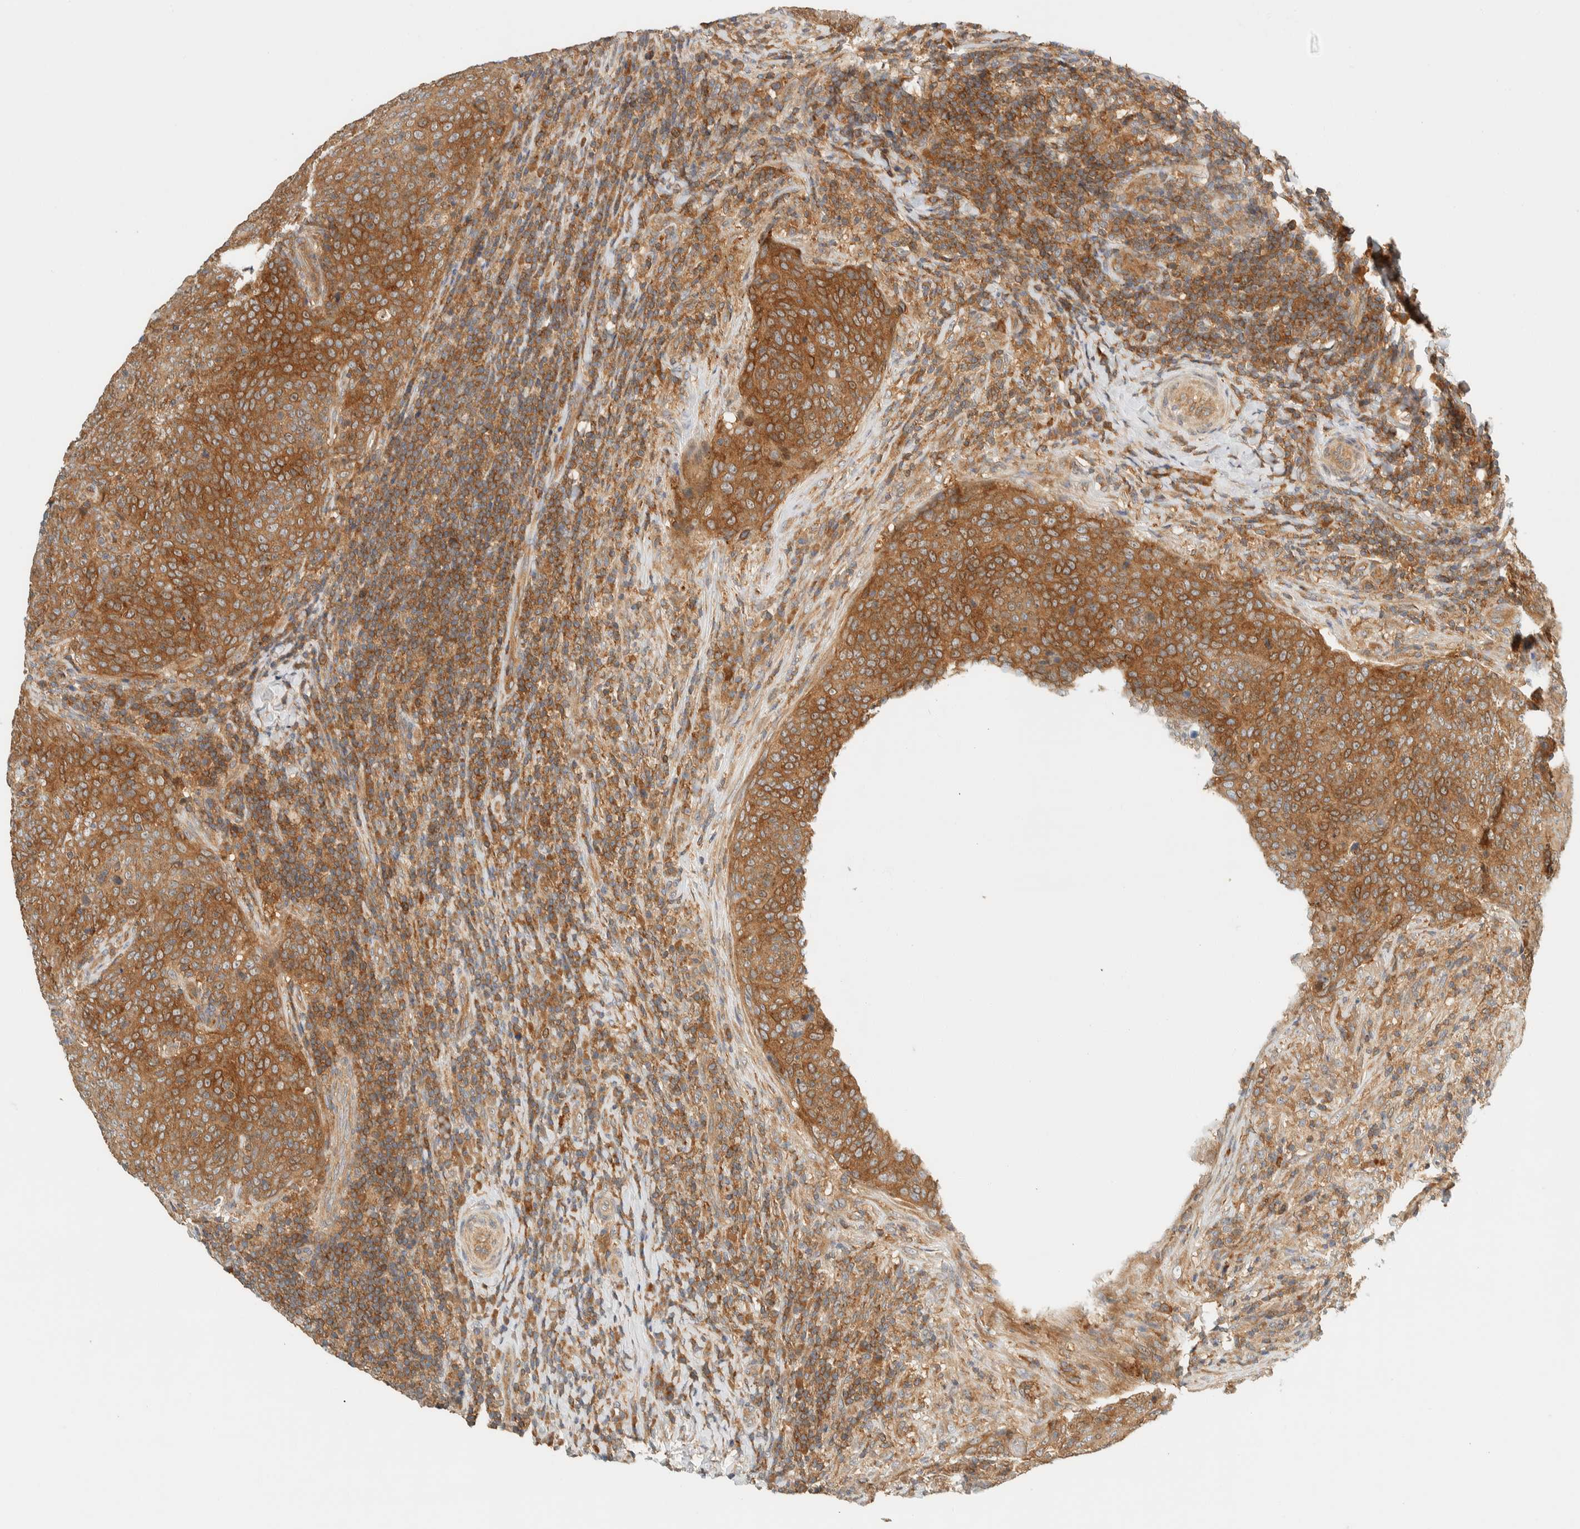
{"staining": {"intensity": "moderate", "quantity": ">75%", "location": "cytoplasmic/membranous"}, "tissue": "head and neck cancer", "cell_type": "Tumor cells", "image_type": "cancer", "snomed": [{"axis": "morphology", "description": "Squamous cell carcinoma, NOS"}, {"axis": "morphology", "description": "Squamous cell carcinoma, metastatic, NOS"}, {"axis": "topography", "description": "Lymph node"}, {"axis": "topography", "description": "Head-Neck"}], "caption": "This micrograph exhibits IHC staining of head and neck metastatic squamous cell carcinoma, with medium moderate cytoplasmic/membranous positivity in about >75% of tumor cells.", "gene": "ARFGEF1", "patient": {"sex": "male", "age": 62}}